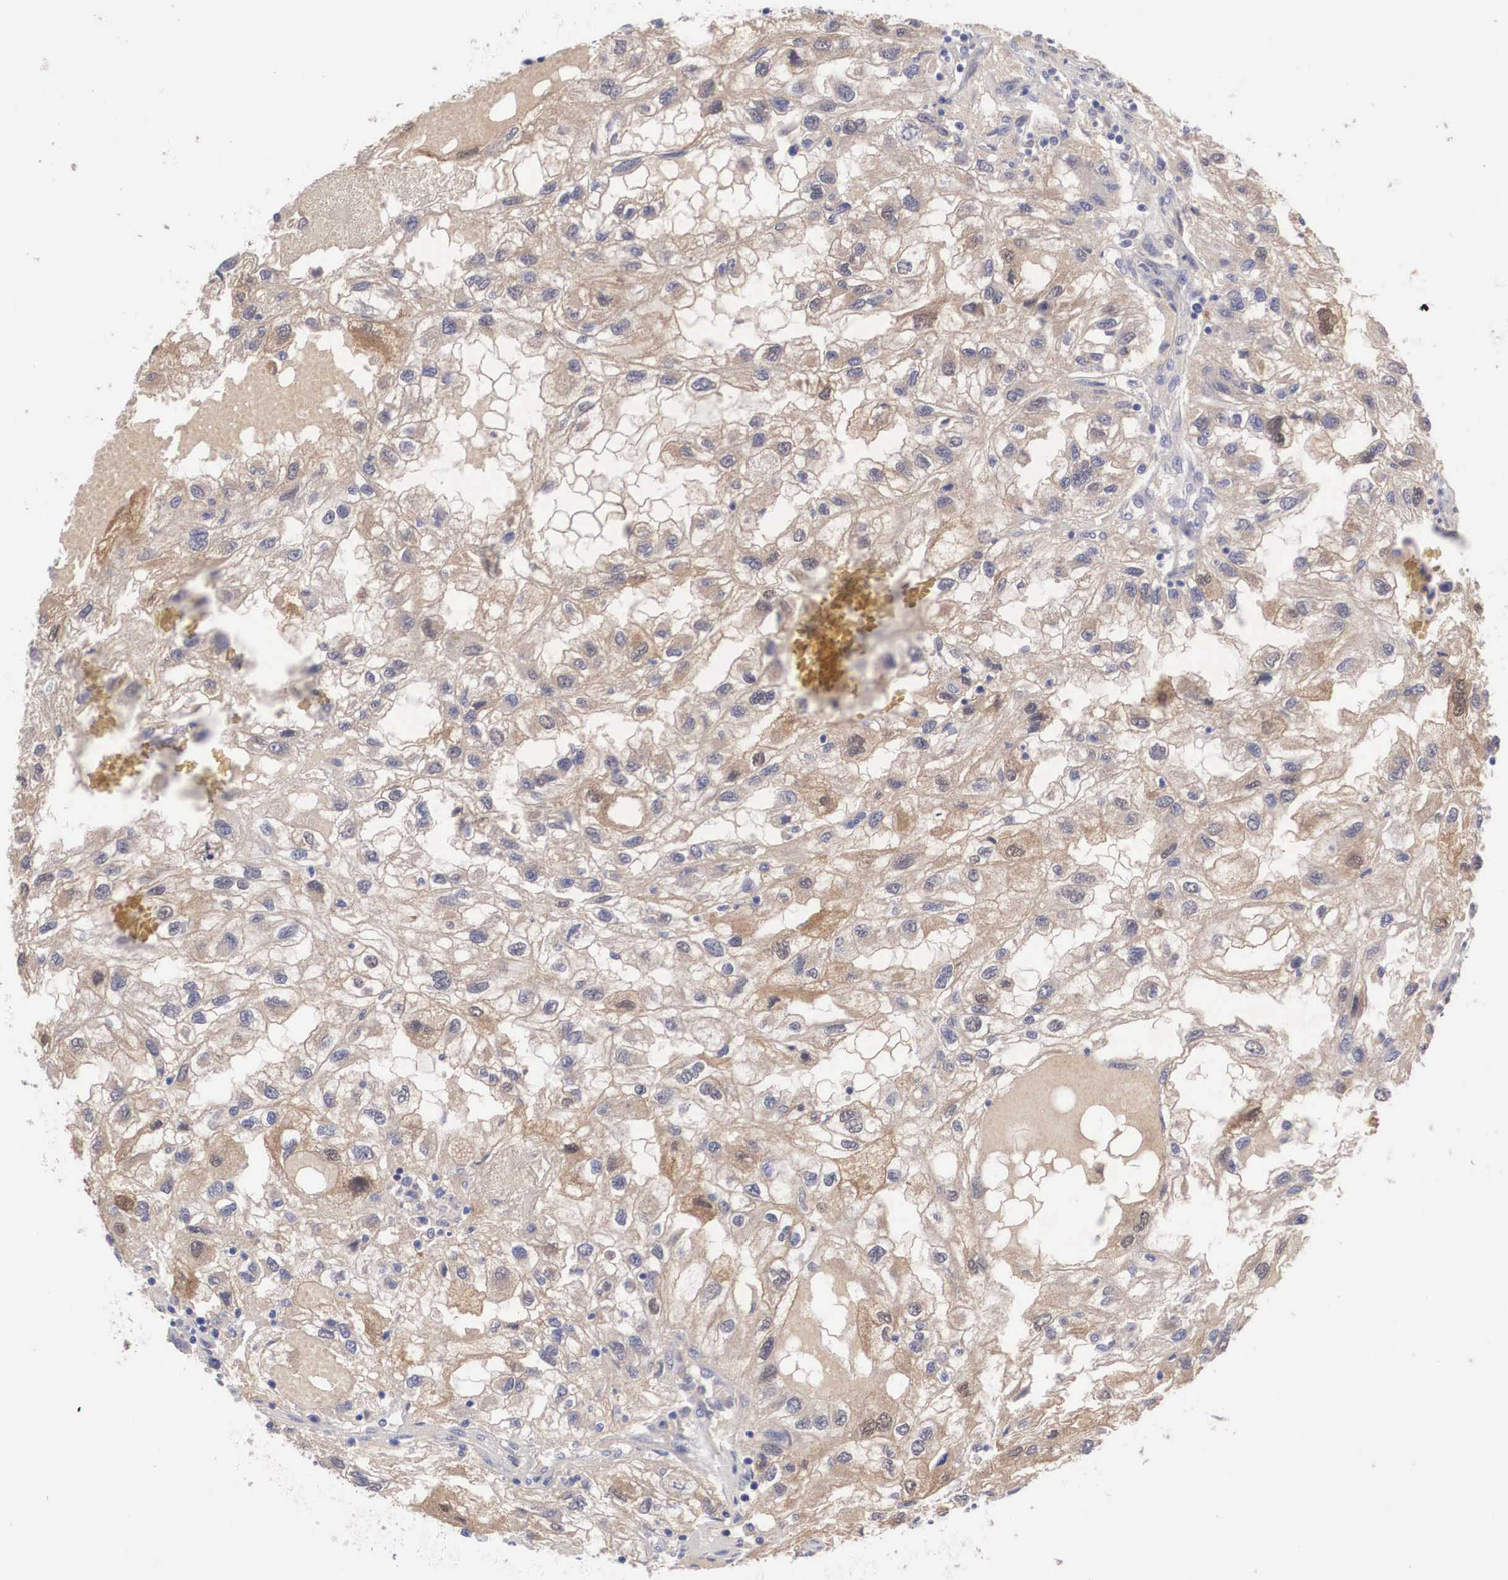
{"staining": {"intensity": "negative", "quantity": "none", "location": "none"}, "tissue": "renal cancer", "cell_type": "Tumor cells", "image_type": "cancer", "snomed": [{"axis": "morphology", "description": "Normal tissue, NOS"}, {"axis": "morphology", "description": "Adenocarcinoma, NOS"}, {"axis": "topography", "description": "Kidney"}], "caption": "IHC of human renal adenocarcinoma displays no positivity in tumor cells.", "gene": "ABHD4", "patient": {"sex": "male", "age": 71}}